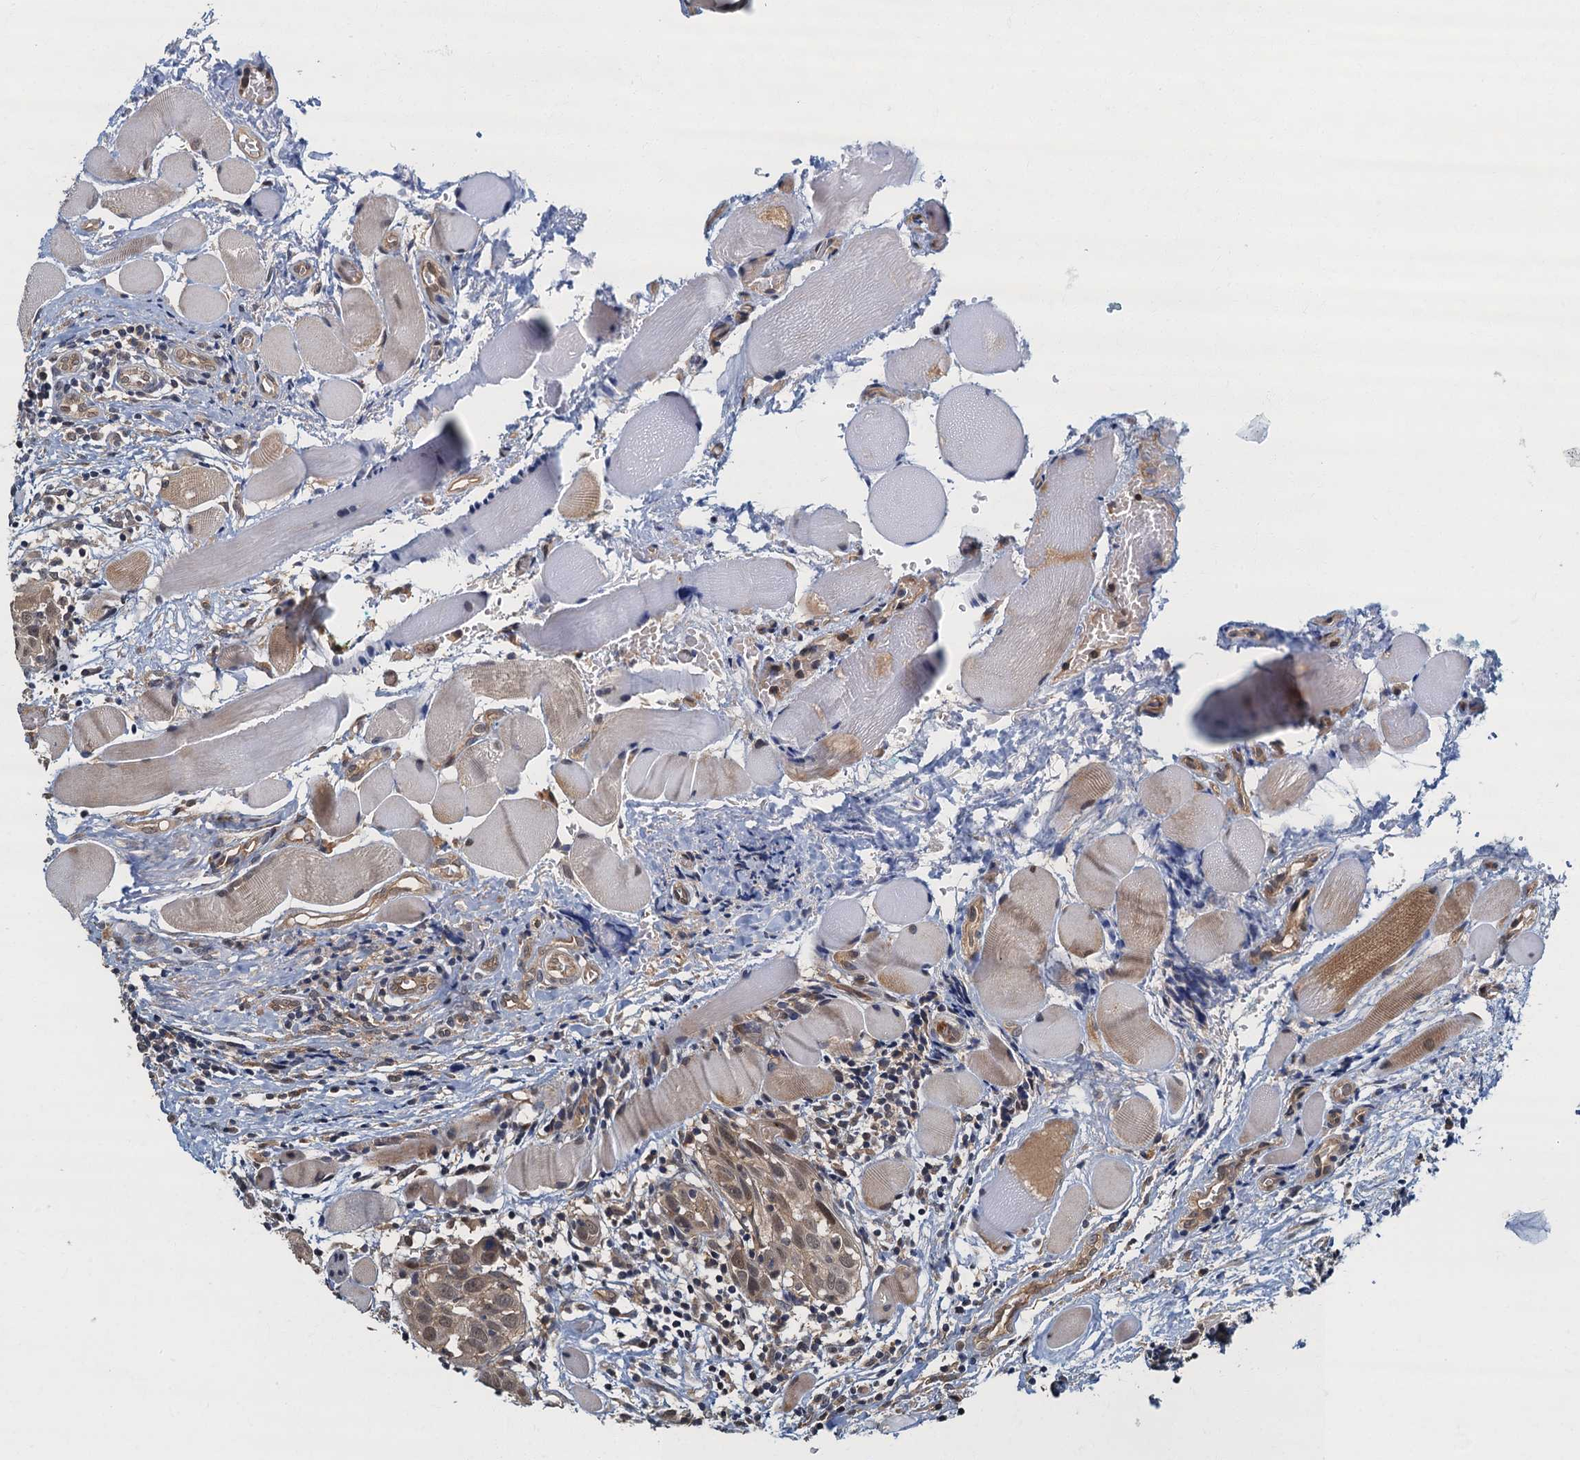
{"staining": {"intensity": "weak", "quantity": ">75%", "location": "cytoplasmic/membranous,nuclear"}, "tissue": "head and neck cancer", "cell_type": "Tumor cells", "image_type": "cancer", "snomed": [{"axis": "morphology", "description": "Squamous cell carcinoma, NOS"}, {"axis": "topography", "description": "Oral tissue"}, {"axis": "topography", "description": "Head-Neck"}], "caption": "Immunohistochemical staining of human squamous cell carcinoma (head and neck) shows weak cytoplasmic/membranous and nuclear protein expression in about >75% of tumor cells. The staining was performed using DAB (3,3'-diaminobenzidine) to visualize the protein expression in brown, while the nuclei were stained in blue with hematoxylin (Magnification: 20x).", "gene": "TBCK", "patient": {"sex": "female", "age": 50}}